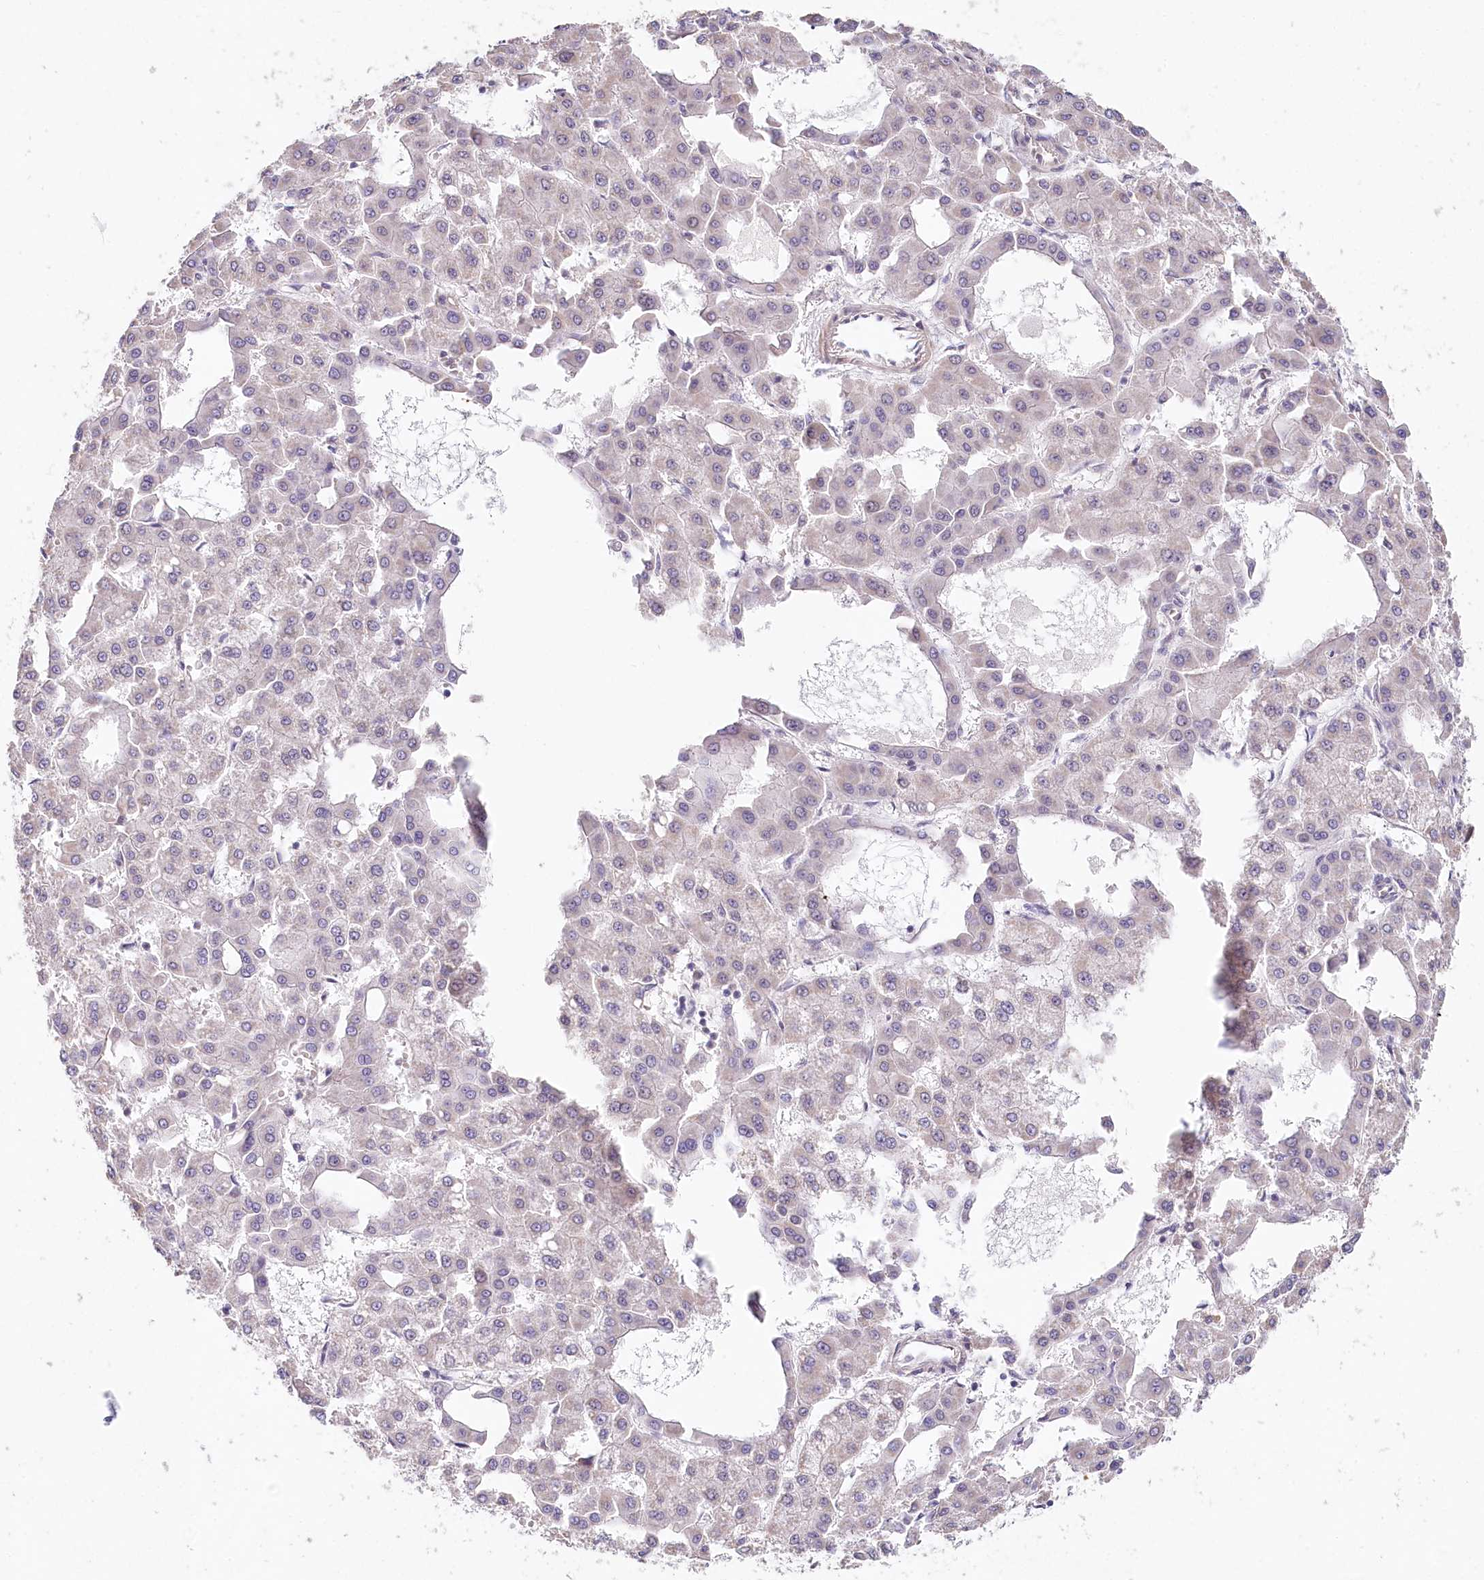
{"staining": {"intensity": "negative", "quantity": "none", "location": "none"}, "tissue": "liver cancer", "cell_type": "Tumor cells", "image_type": "cancer", "snomed": [{"axis": "morphology", "description": "Carcinoma, Hepatocellular, NOS"}, {"axis": "topography", "description": "Liver"}], "caption": "Image shows no significant protein expression in tumor cells of liver cancer (hepatocellular carcinoma).", "gene": "AMTN", "patient": {"sex": "male", "age": 47}}